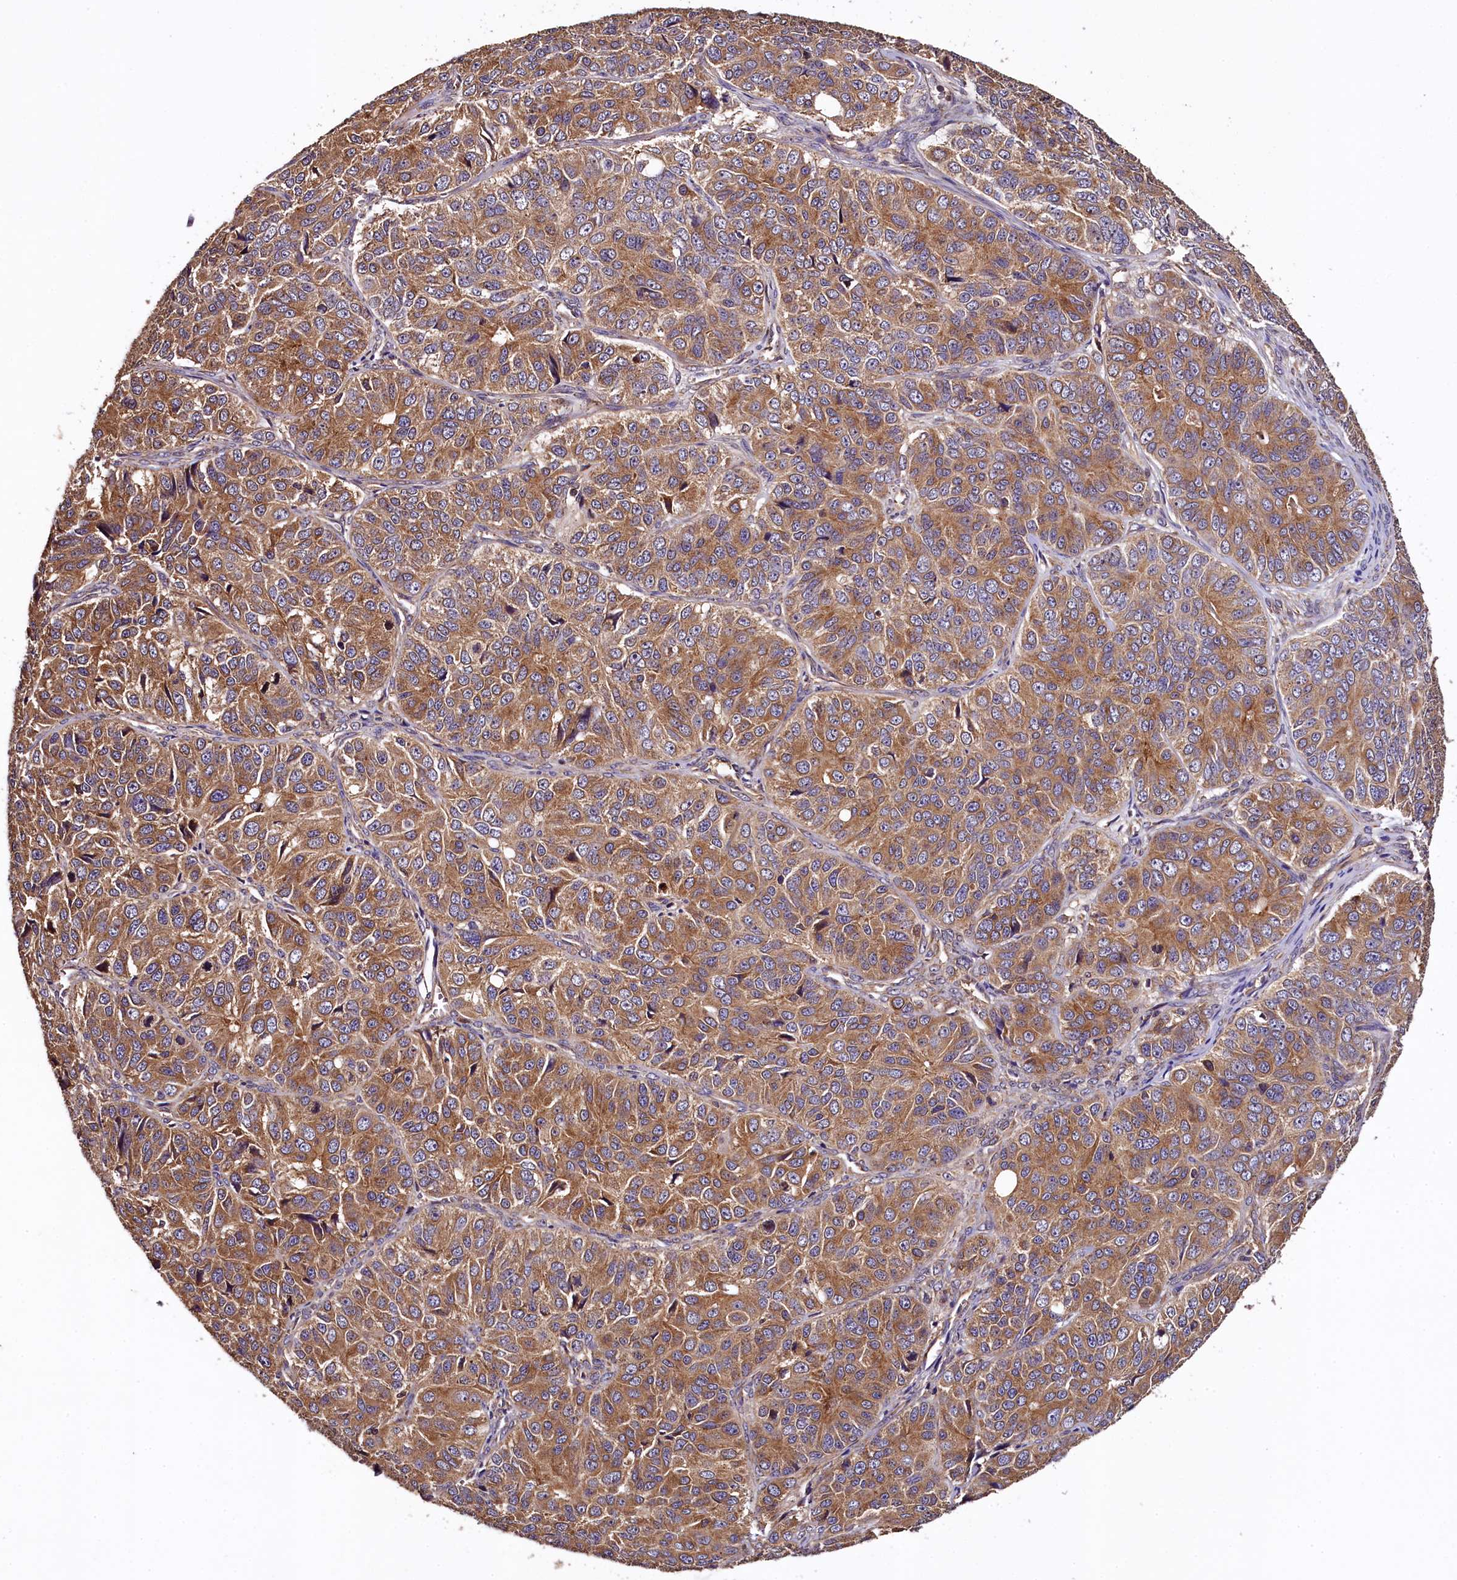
{"staining": {"intensity": "moderate", "quantity": ">75%", "location": "cytoplasmic/membranous"}, "tissue": "ovarian cancer", "cell_type": "Tumor cells", "image_type": "cancer", "snomed": [{"axis": "morphology", "description": "Carcinoma, endometroid"}, {"axis": "topography", "description": "Ovary"}], "caption": "Ovarian cancer (endometroid carcinoma) stained for a protein (brown) demonstrates moderate cytoplasmic/membranous positive expression in approximately >75% of tumor cells.", "gene": "KLC2", "patient": {"sex": "female", "age": 51}}